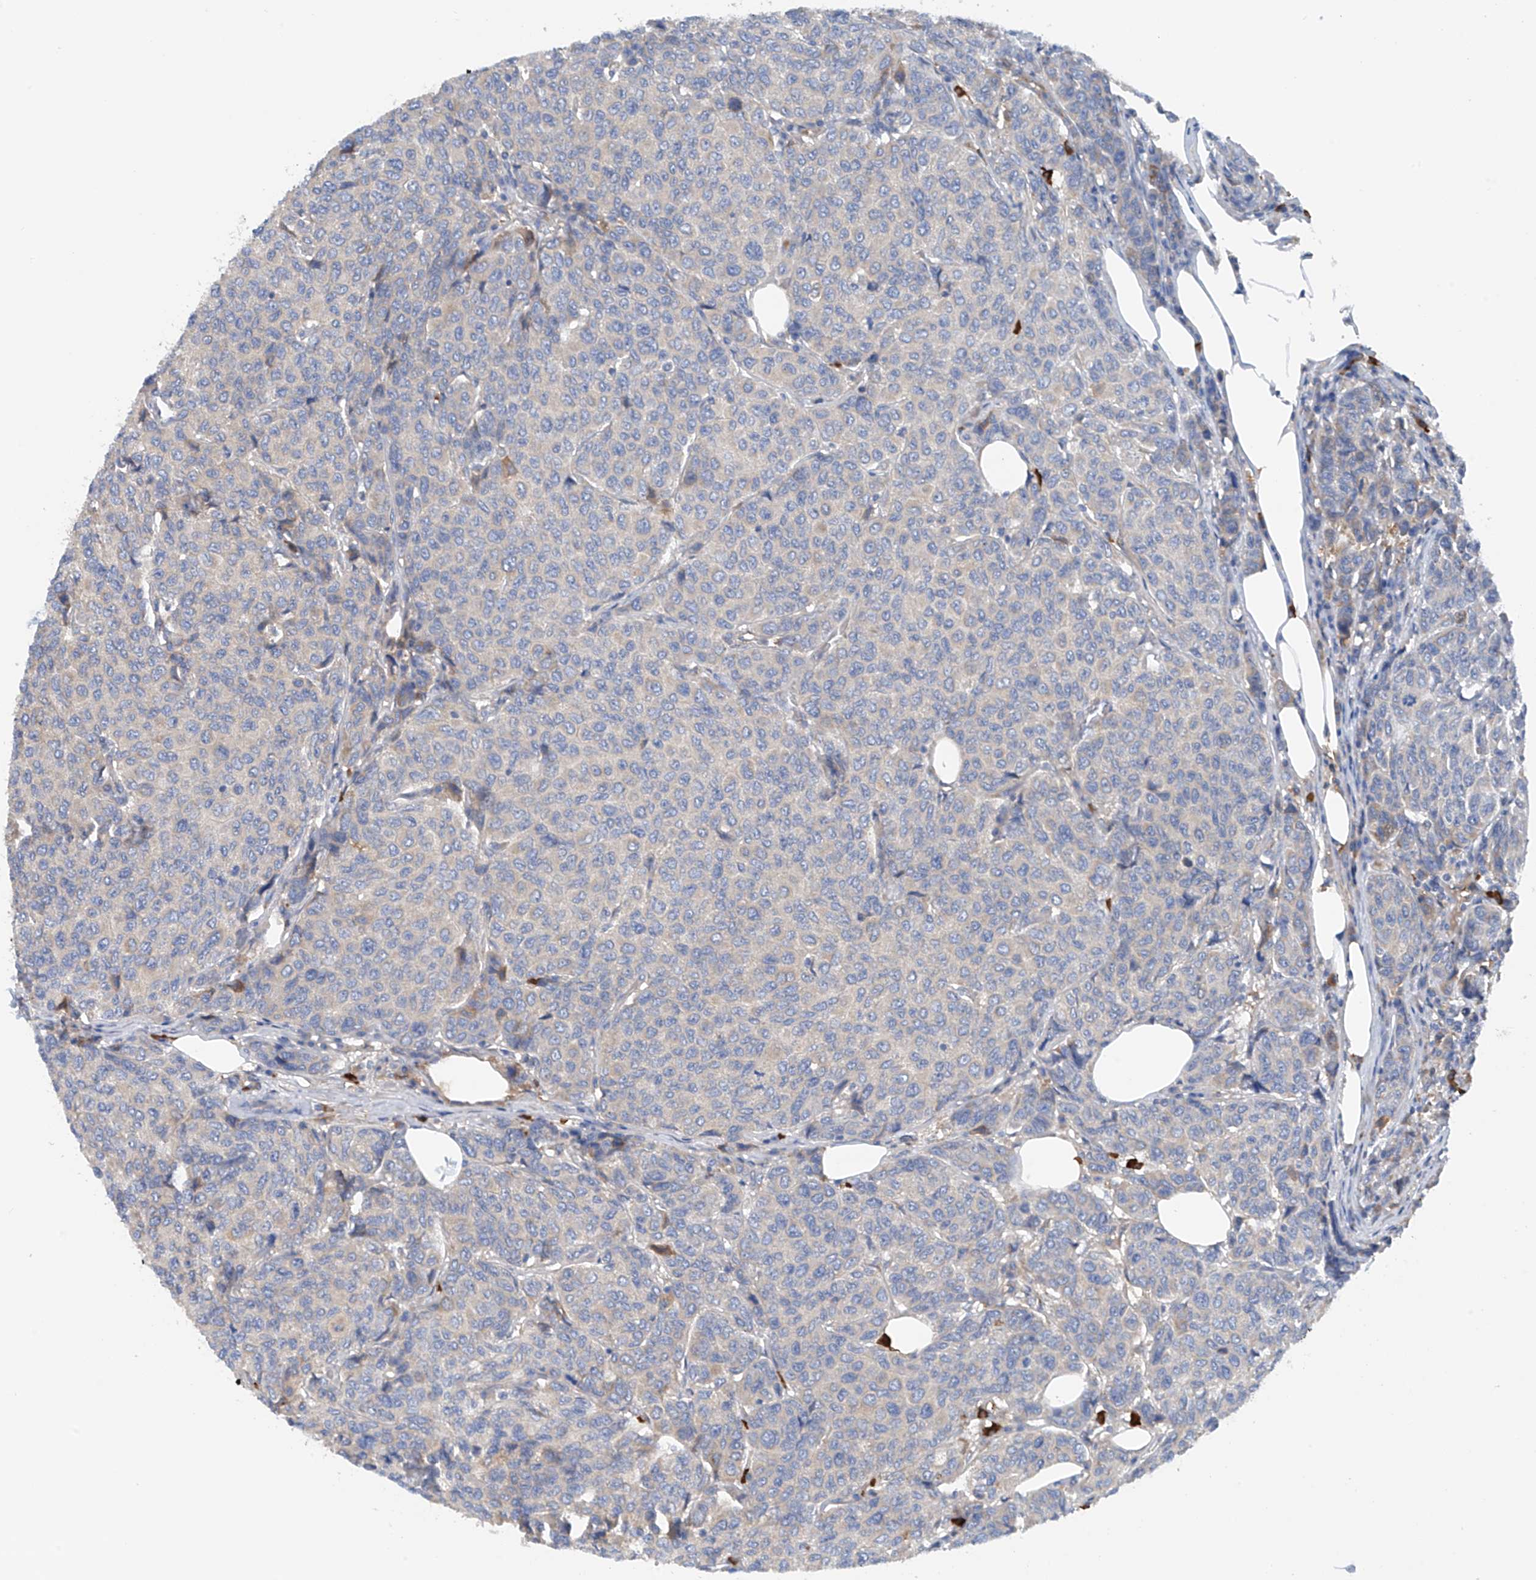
{"staining": {"intensity": "negative", "quantity": "none", "location": "none"}, "tissue": "breast cancer", "cell_type": "Tumor cells", "image_type": "cancer", "snomed": [{"axis": "morphology", "description": "Duct carcinoma"}, {"axis": "topography", "description": "Breast"}], "caption": "IHC histopathology image of breast cancer stained for a protein (brown), which reveals no staining in tumor cells.", "gene": "SLC5A11", "patient": {"sex": "female", "age": 55}}